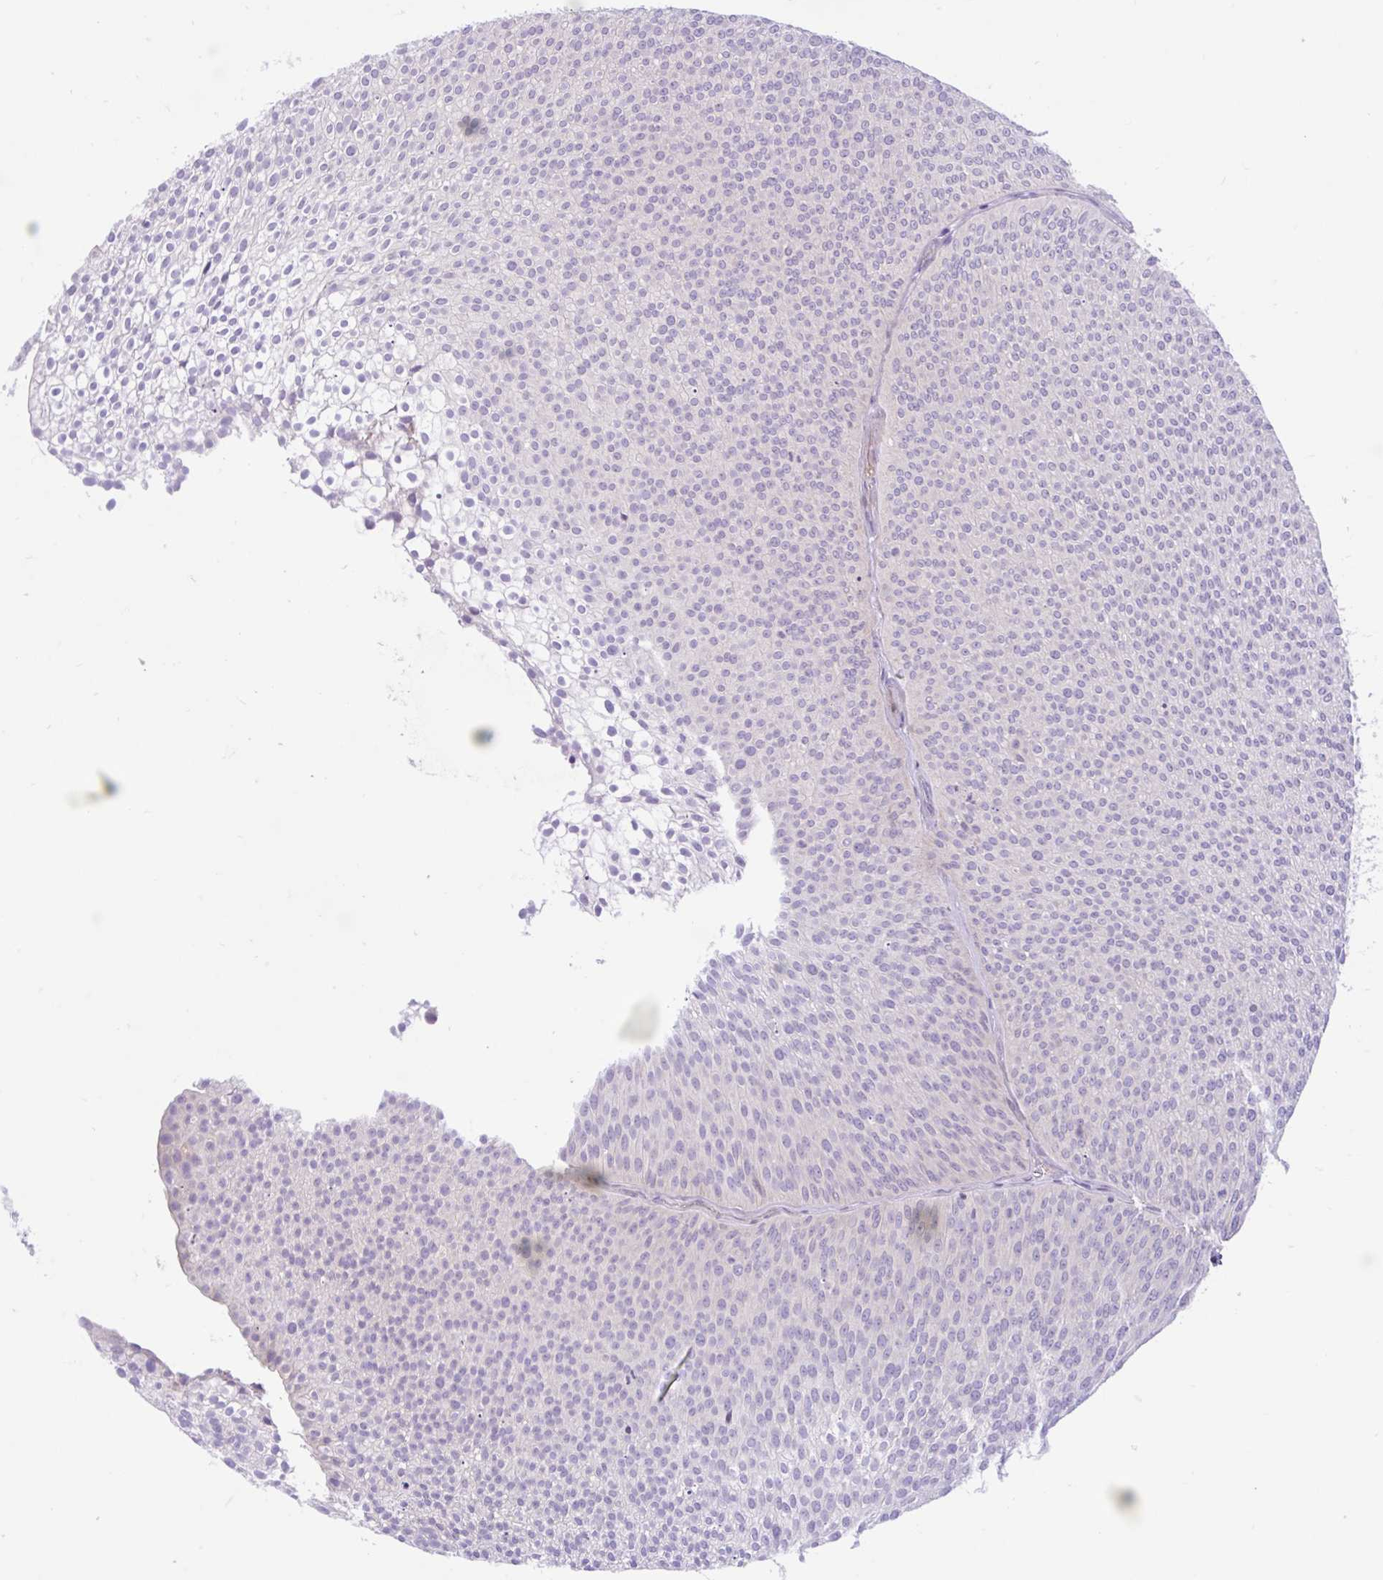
{"staining": {"intensity": "negative", "quantity": "none", "location": "none"}, "tissue": "urothelial cancer", "cell_type": "Tumor cells", "image_type": "cancer", "snomed": [{"axis": "morphology", "description": "Urothelial carcinoma, Low grade"}, {"axis": "topography", "description": "Urinary bladder"}], "caption": "This is an immunohistochemistry image of low-grade urothelial carcinoma. There is no expression in tumor cells.", "gene": "ZNF101", "patient": {"sex": "male", "age": 91}}